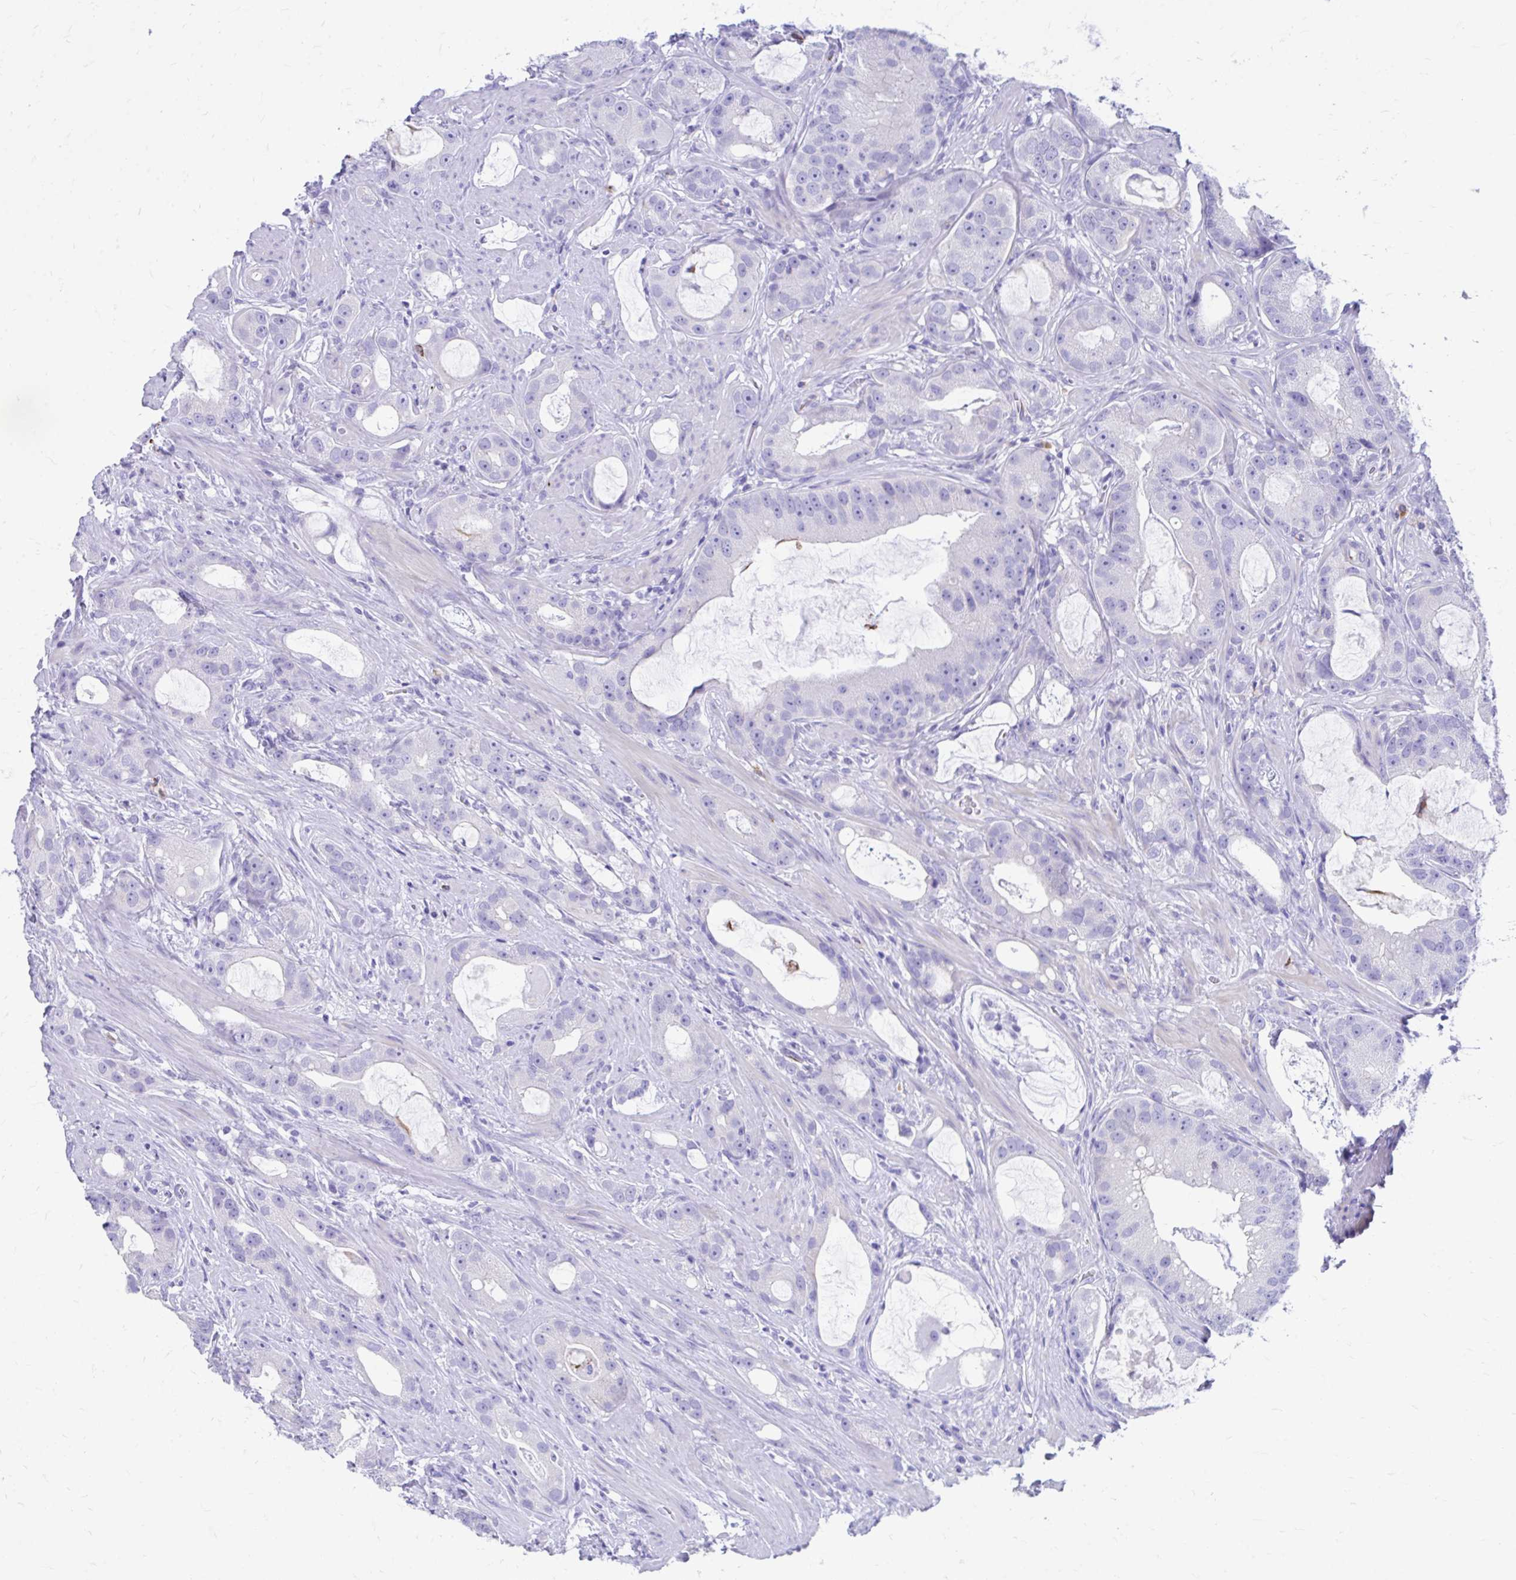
{"staining": {"intensity": "negative", "quantity": "none", "location": "none"}, "tissue": "prostate cancer", "cell_type": "Tumor cells", "image_type": "cancer", "snomed": [{"axis": "morphology", "description": "Adenocarcinoma, High grade"}, {"axis": "topography", "description": "Prostate"}], "caption": "Tumor cells show no significant protein staining in adenocarcinoma (high-grade) (prostate). Brightfield microscopy of immunohistochemistry (IHC) stained with DAB (3,3'-diaminobenzidine) (brown) and hematoxylin (blue), captured at high magnification.", "gene": "ZNF699", "patient": {"sex": "male", "age": 65}}